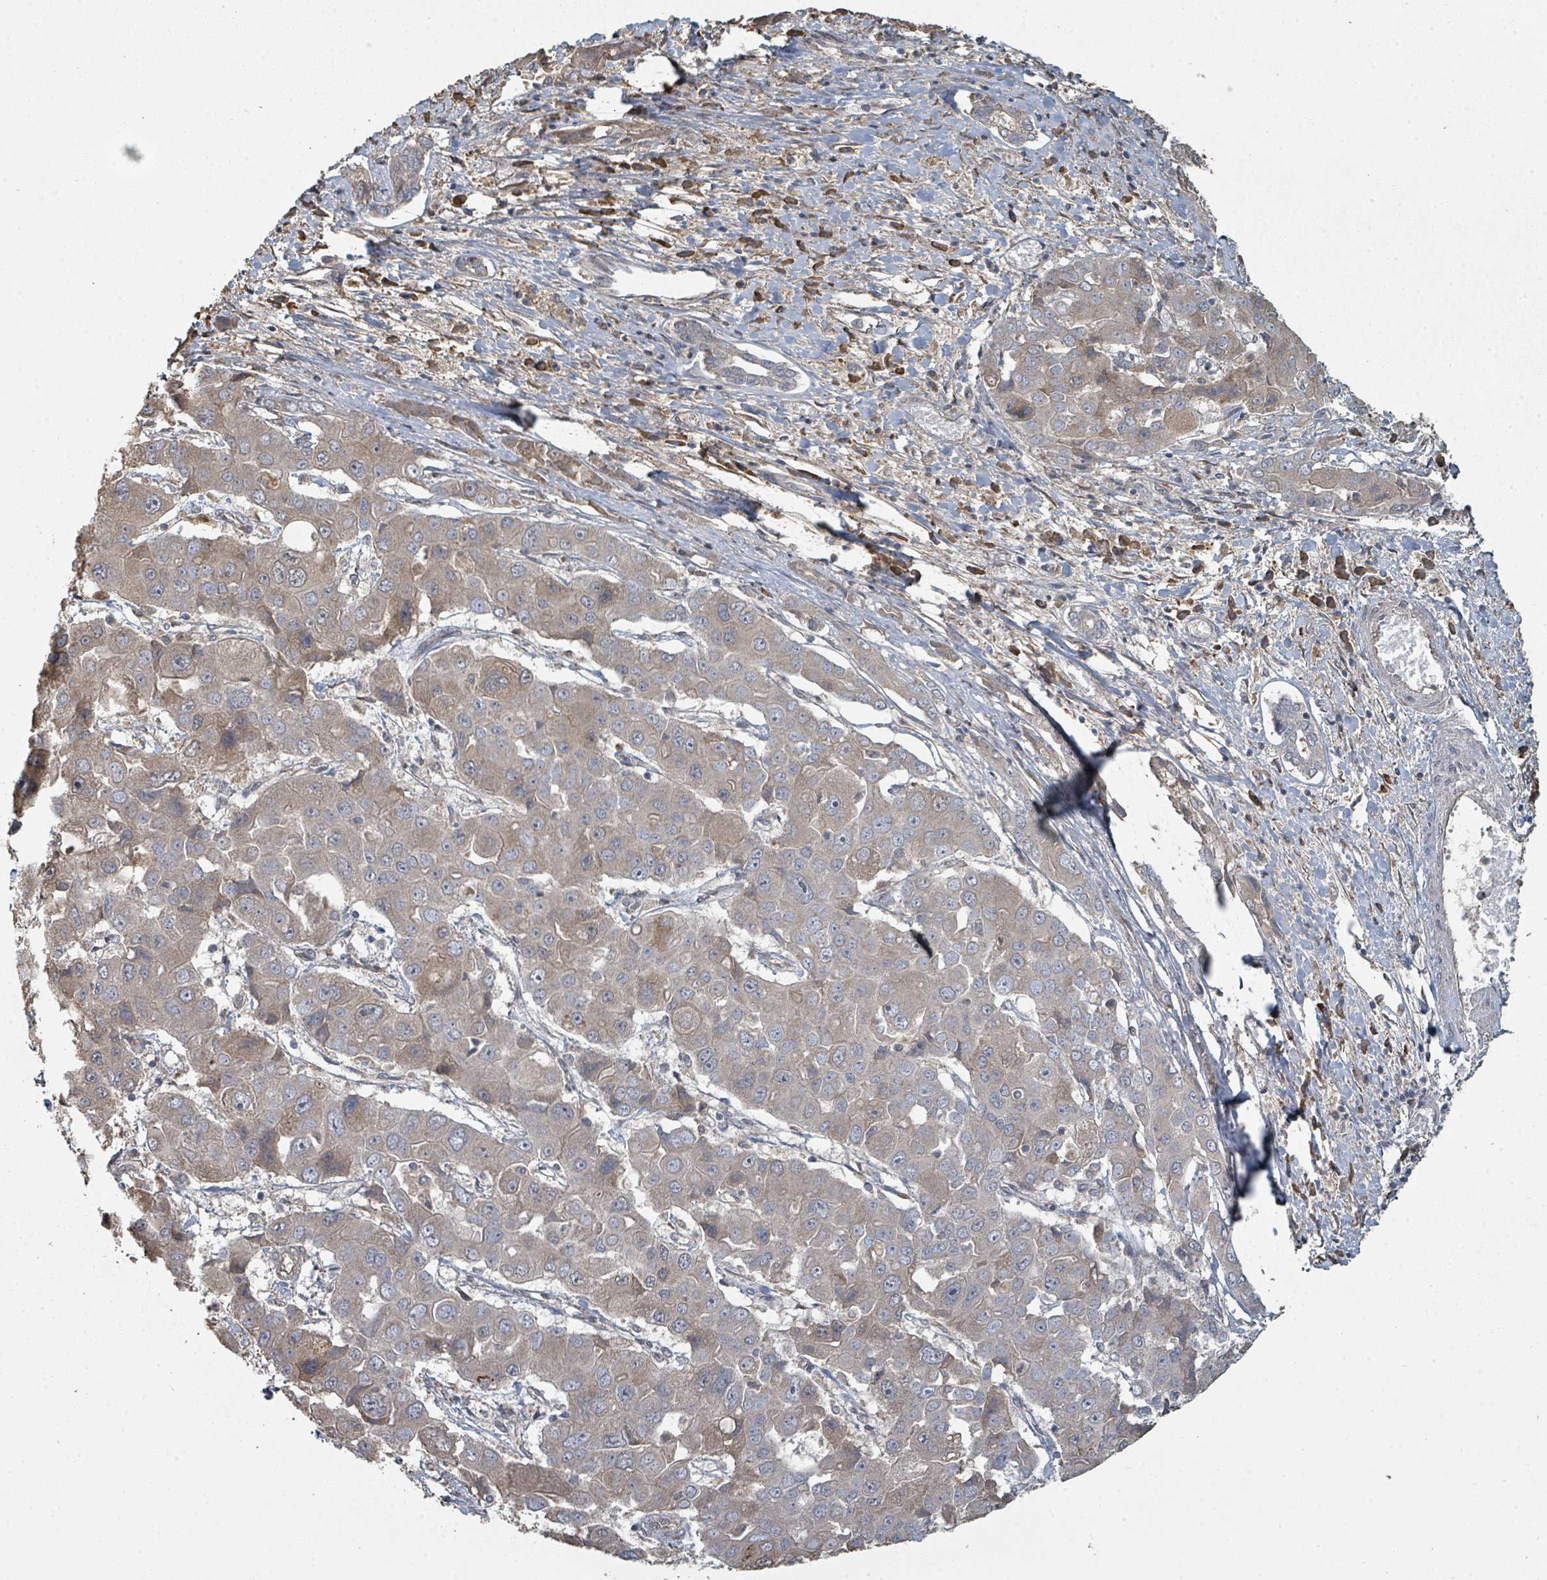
{"staining": {"intensity": "weak", "quantity": "25%-75%", "location": "cytoplasmic/membranous"}, "tissue": "liver cancer", "cell_type": "Tumor cells", "image_type": "cancer", "snomed": [{"axis": "morphology", "description": "Cholangiocarcinoma"}, {"axis": "topography", "description": "Liver"}], "caption": "Immunohistochemical staining of human cholangiocarcinoma (liver) displays weak cytoplasmic/membranous protein expression in about 25%-75% of tumor cells.", "gene": "WDFY1", "patient": {"sex": "male", "age": 67}}